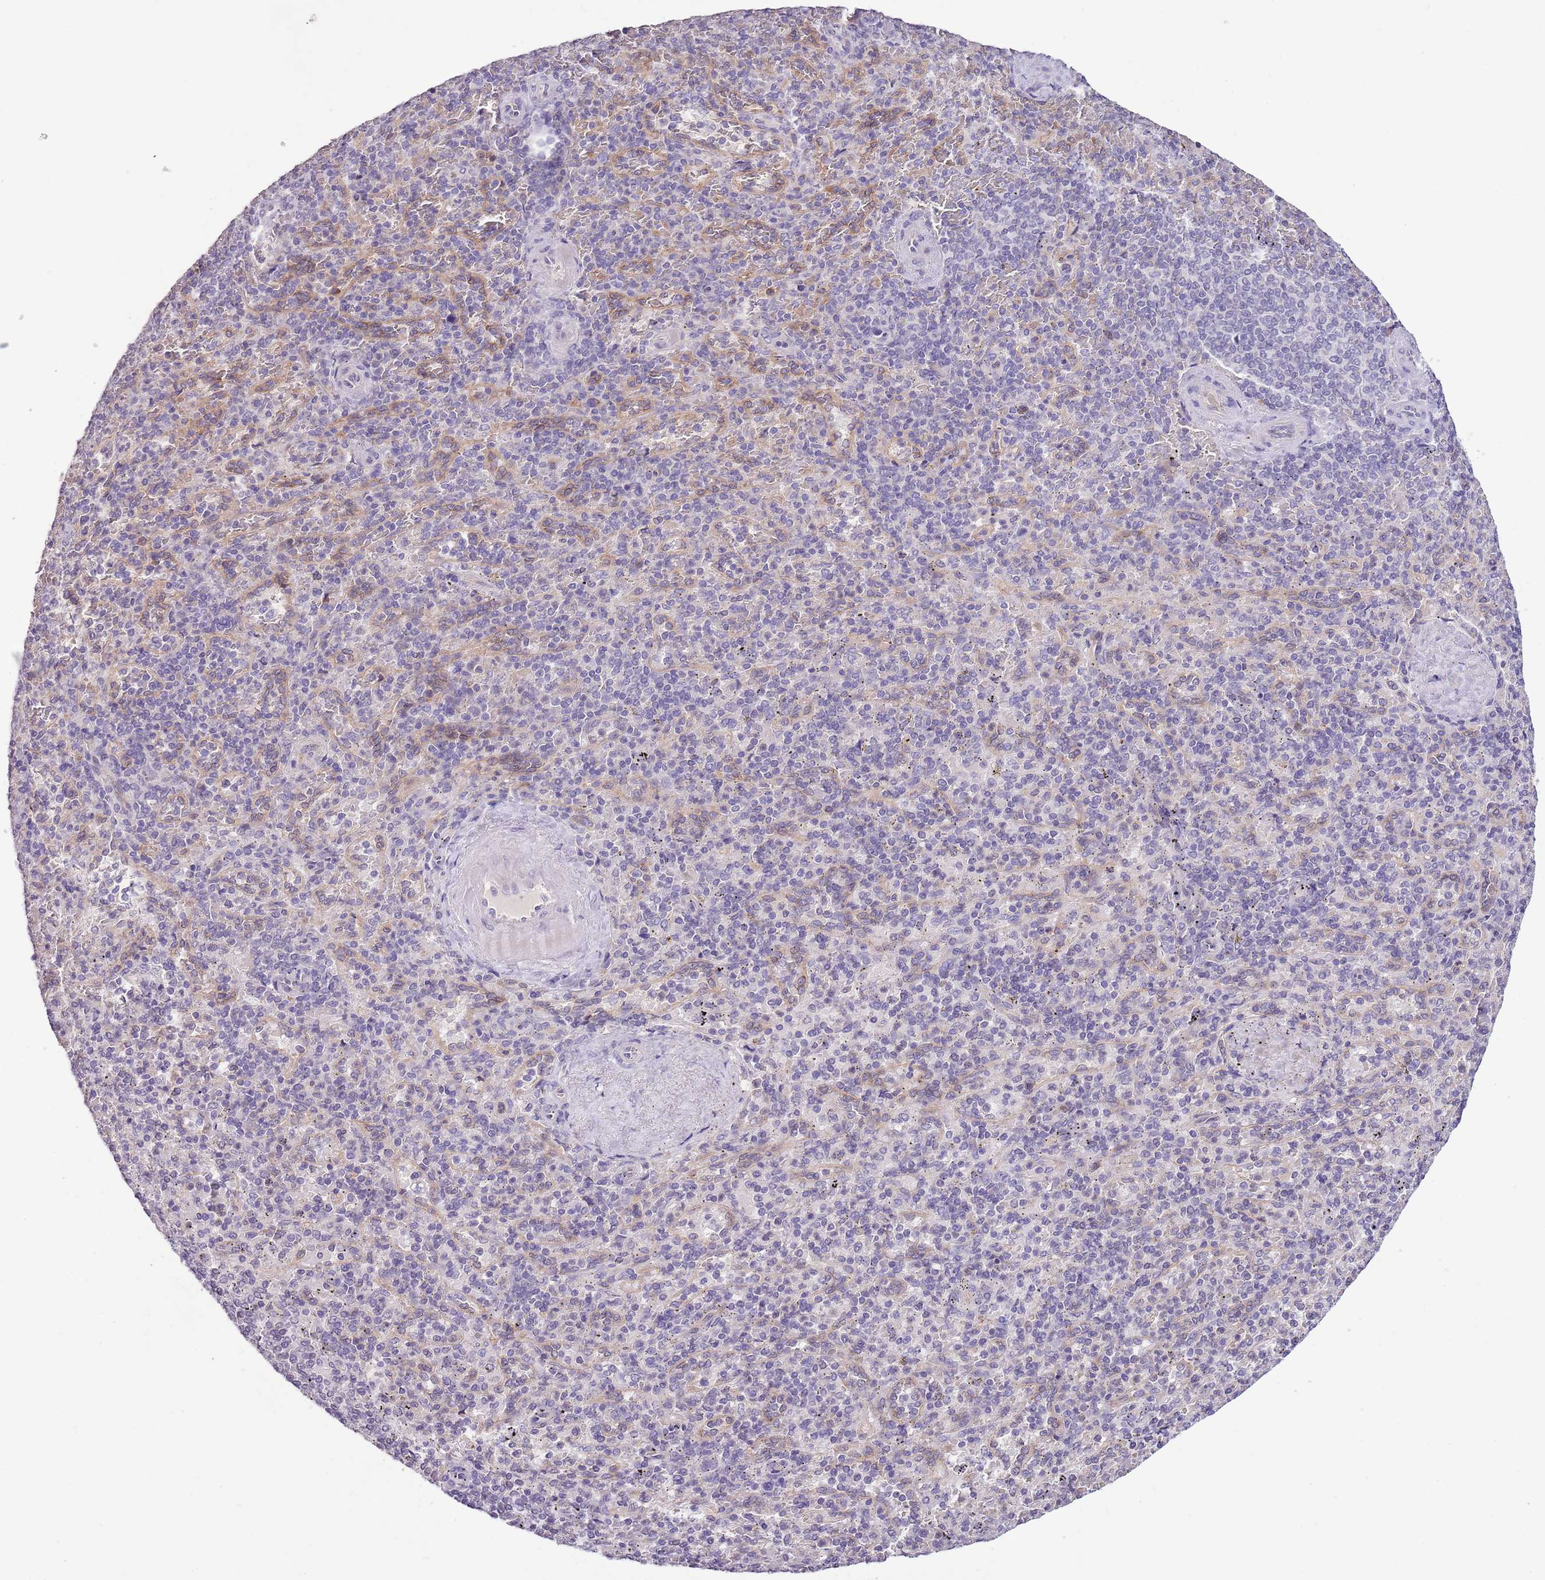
{"staining": {"intensity": "negative", "quantity": "none", "location": "none"}, "tissue": "spleen", "cell_type": "Cells in red pulp", "image_type": "normal", "snomed": [{"axis": "morphology", "description": "Normal tissue, NOS"}, {"axis": "topography", "description": "Spleen"}], "caption": "Human spleen stained for a protein using IHC exhibits no positivity in cells in red pulp.", "gene": "ZNF658", "patient": {"sex": "male", "age": 82}}